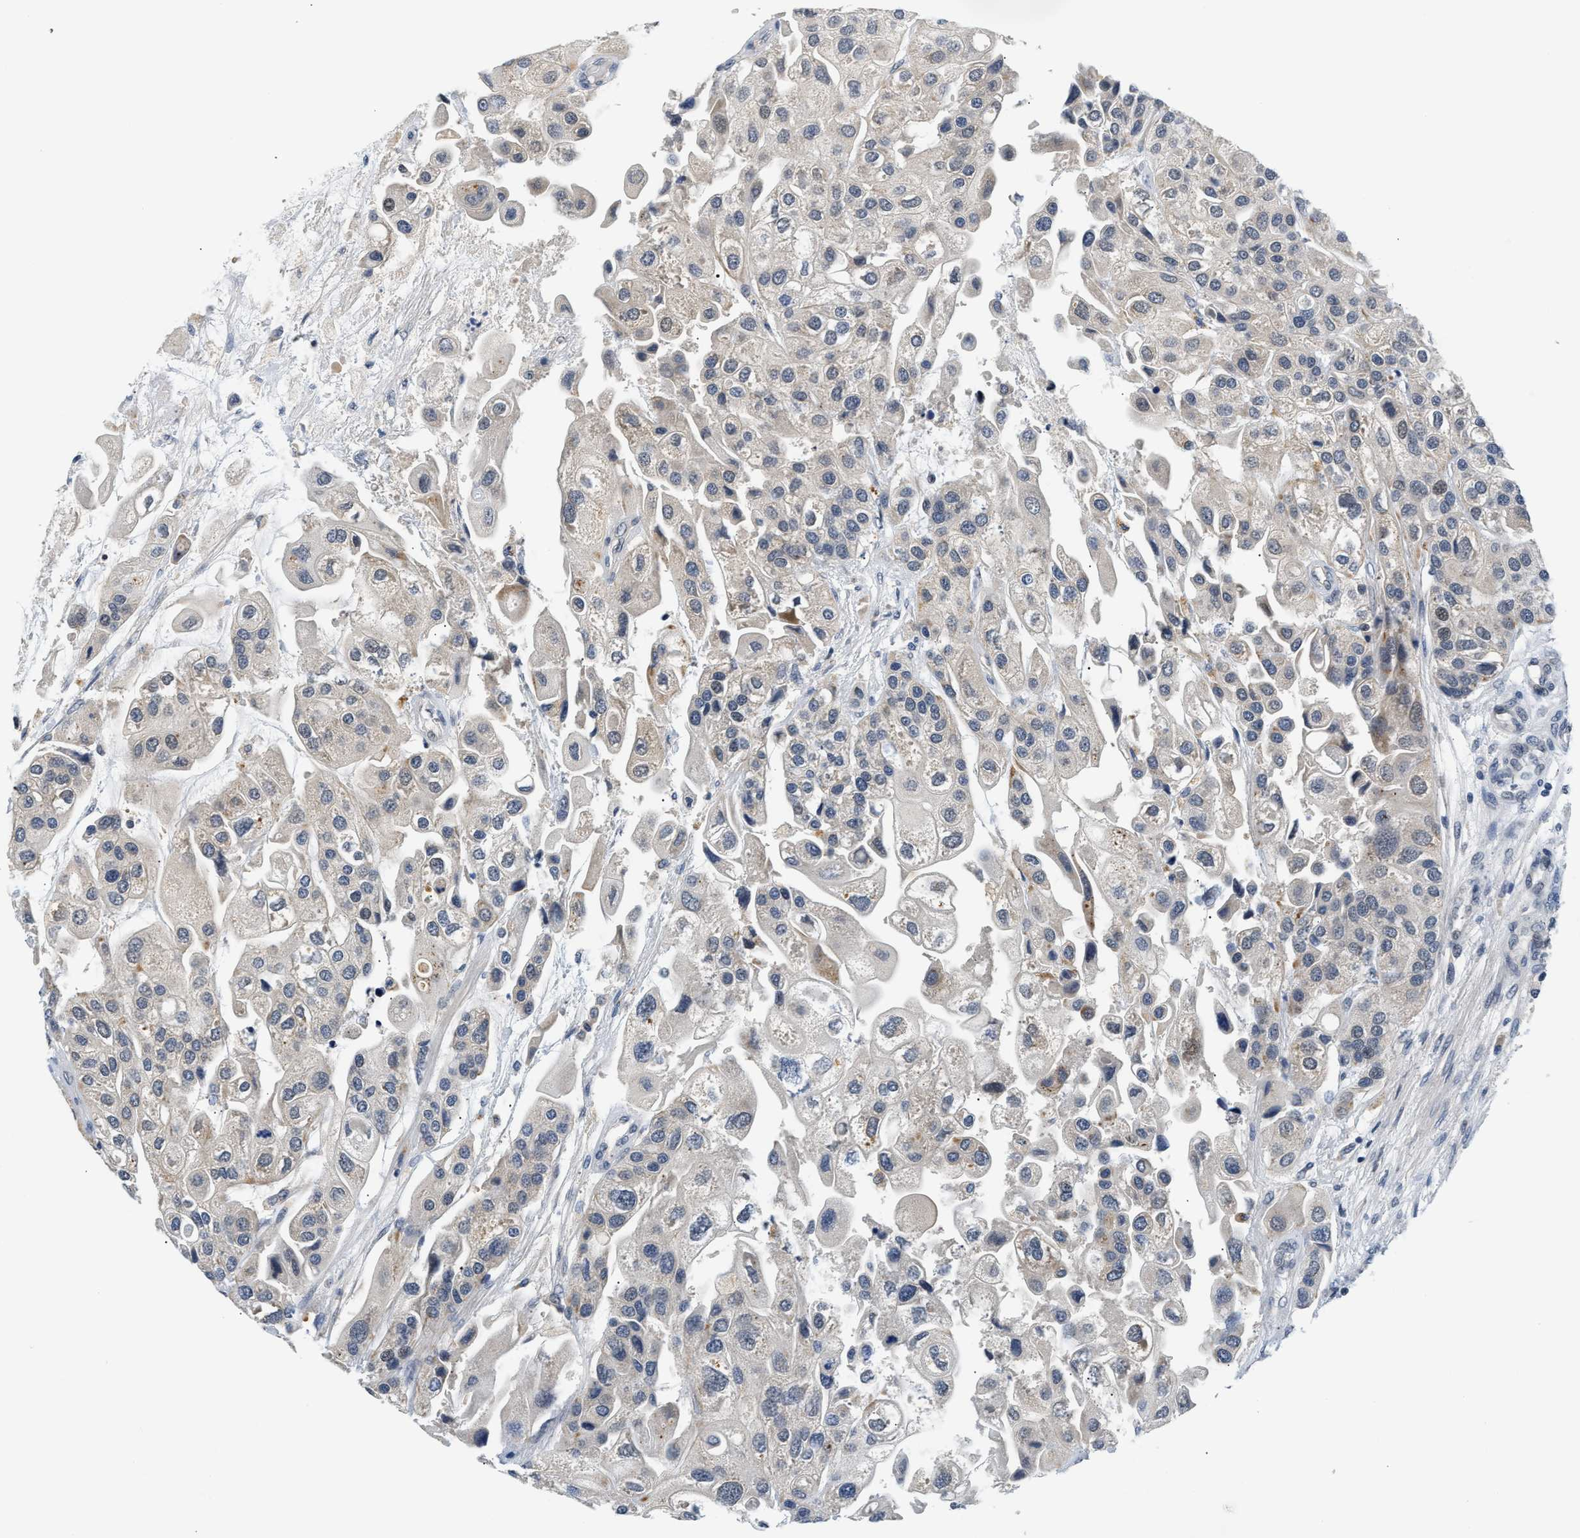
{"staining": {"intensity": "negative", "quantity": "none", "location": "none"}, "tissue": "urothelial cancer", "cell_type": "Tumor cells", "image_type": "cancer", "snomed": [{"axis": "morphology", "description": "Urothelial carcinoma, High grade"}, {"axis": "topography", "description": "Urinary bladder"}], "caption": "This is an IHC histopathology image of human urothelial cancer. There is no positivity in tumor cells.", "gene": "PPM1H", "patient": {"sex": "female", "age": 64}}